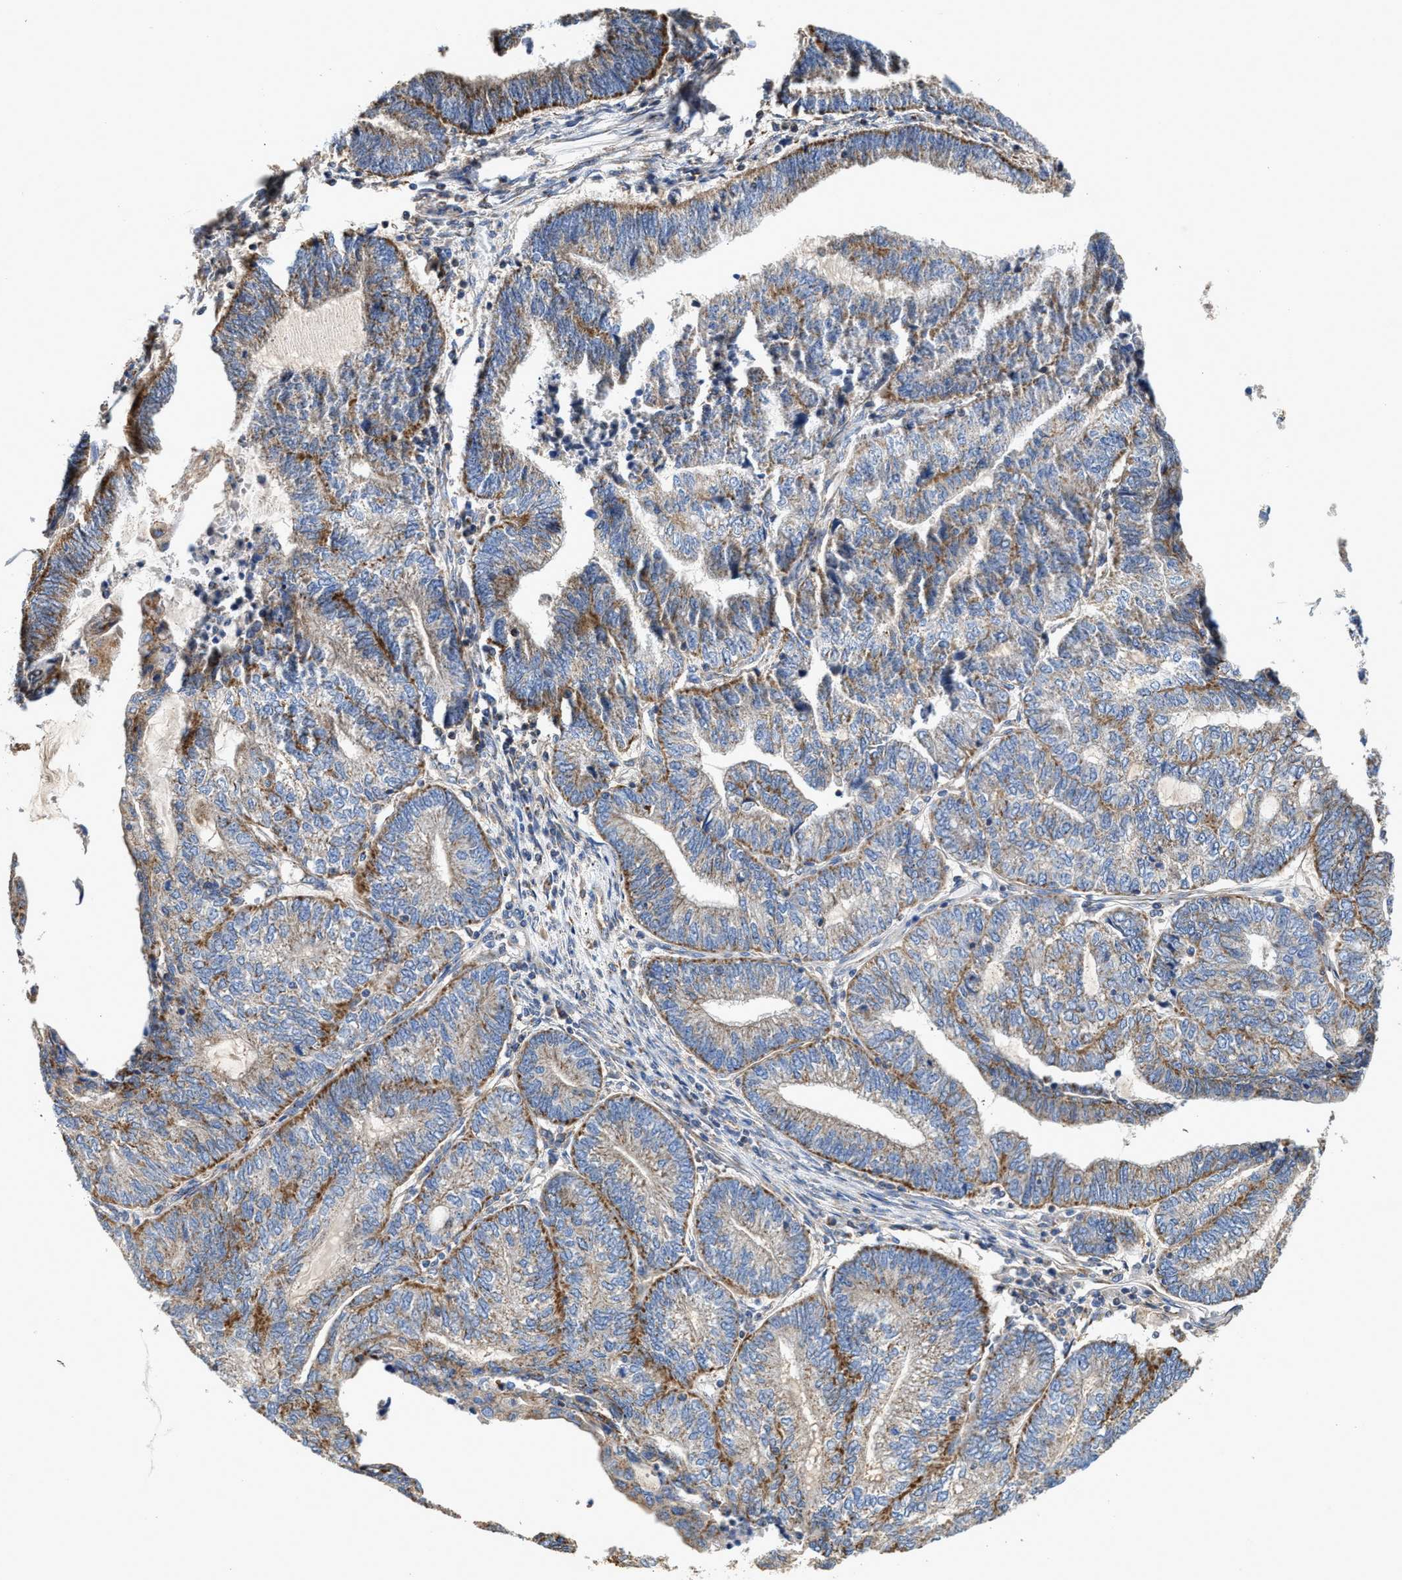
{"staining": {"intensity": "moderate", "quantity": ">75%", "location": "cytoplasmic/membranous"}, "tissue": "endometrial cancer", "cell_type": "Tumor cells", "image_type": "cancer", "snomed": [{"axis": "morphology", "description": "Adenocarcinoma, NOS"}, {"axis": "topography", "description": "Uterus"}, {"axis": "topography", "description": "Endometrium"}], "caption": "IHC photomicrograph of neoplastic tissue: endometrial cancer (adenocarcinoma) stained using immunohistochemistry (IHC) reveals medium levels of moderate protein expression localized specifically in the cytoplasmic/membranous of tumor cells, appearing as a cytoplasmic/membranous brown color.", "gene": "MECR", "patient": {"sex": "female", "age": 70}}